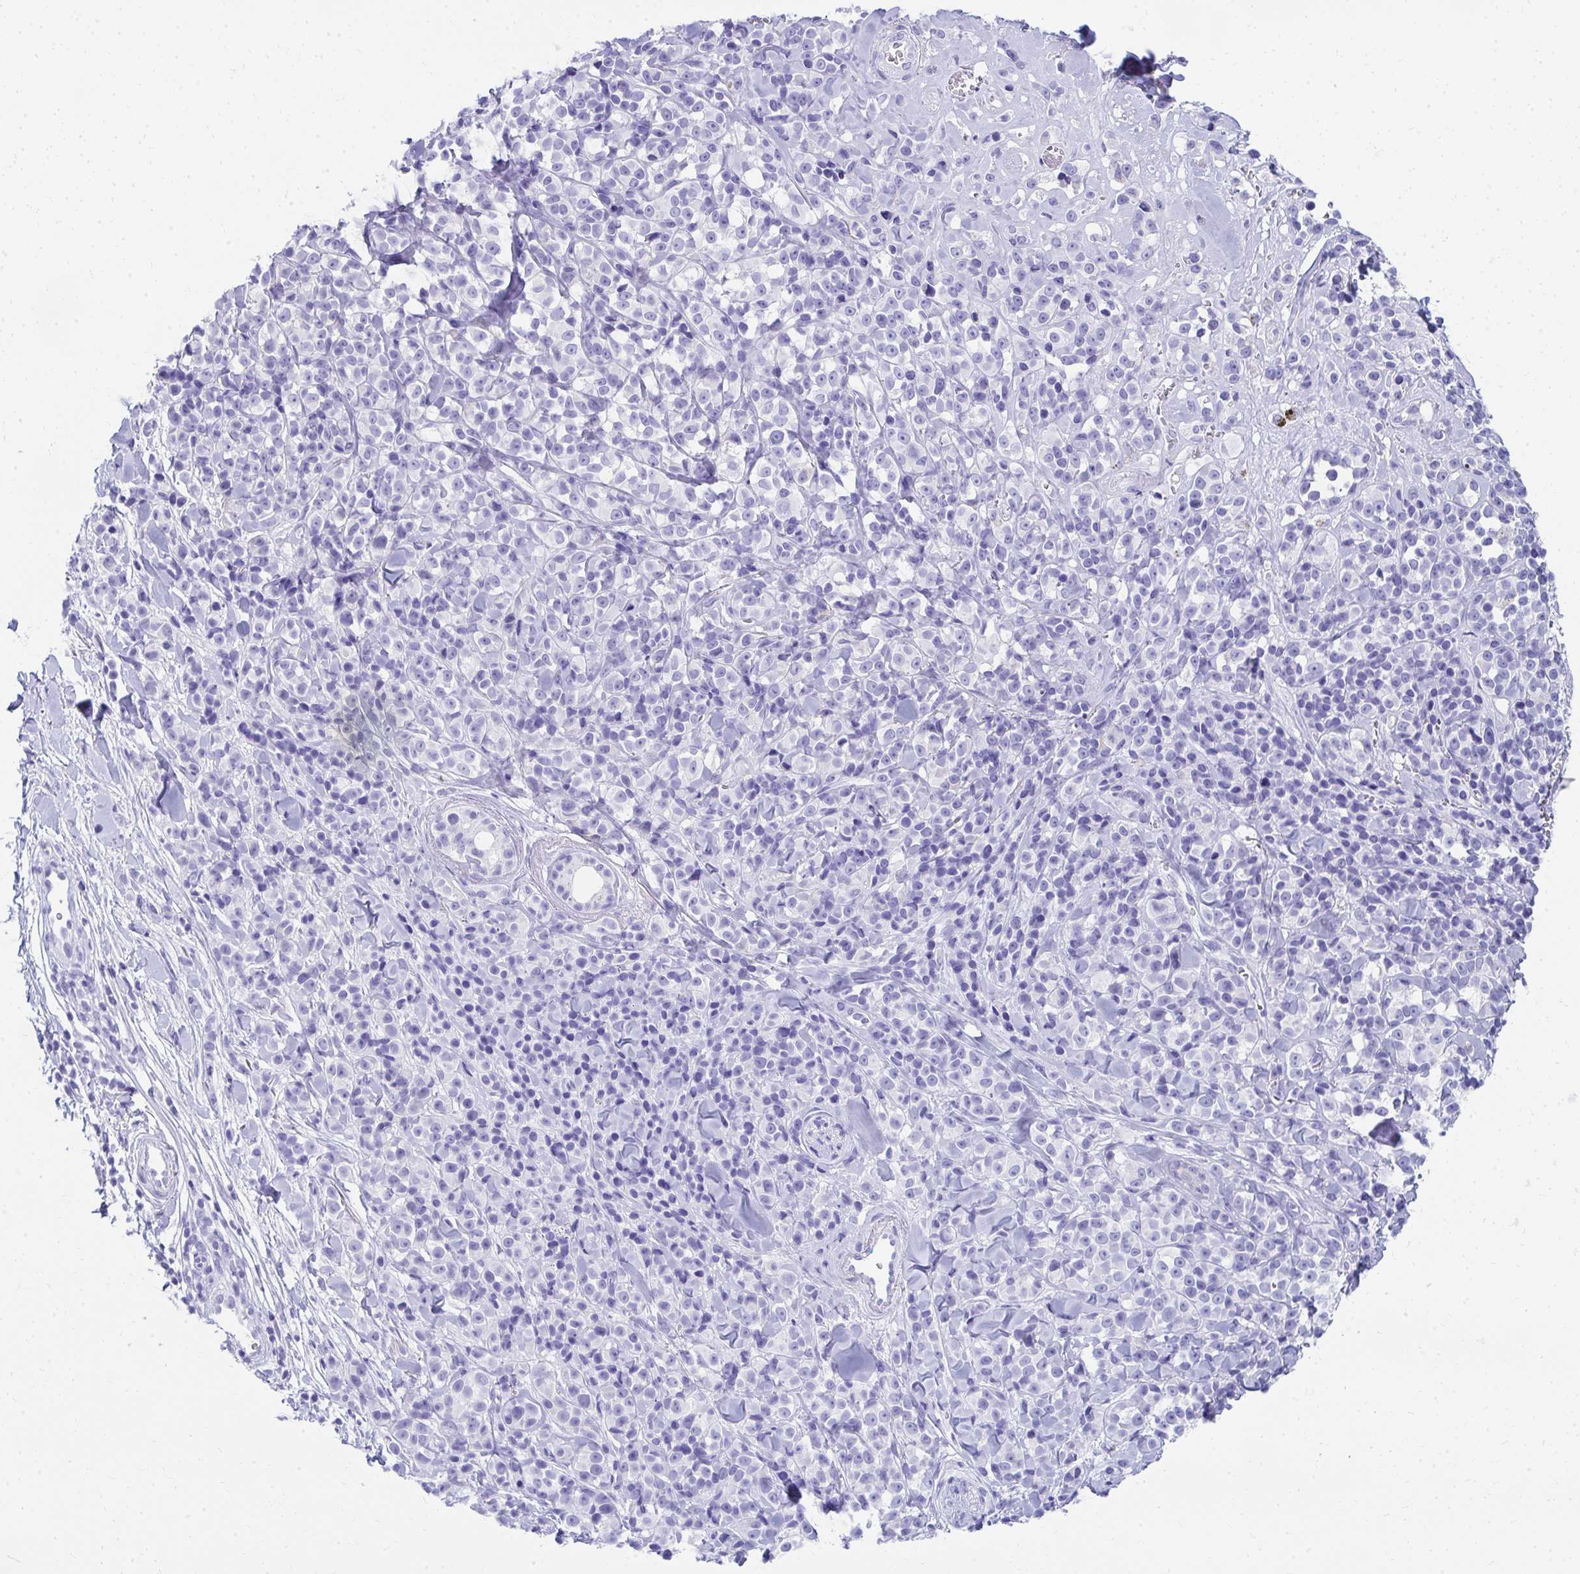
{"staining": {"intensity": "negative", "quantity": "none", "location": "none"}, "tissue": "melanoma", "cell_type": "Tumor cells", "image_type": "cancer", "snomed": [{"axis": "morphology", "description": "Malignant melanoma, NOS"}, {"axis": "topography", "description": "Skin"}], "caption": "Immunohistochemical staining of human malignant melanoma displays no significant expression in tumor cells.", "gene": "SEC14L3", "patient": {"sex": "male", "age": 85}}